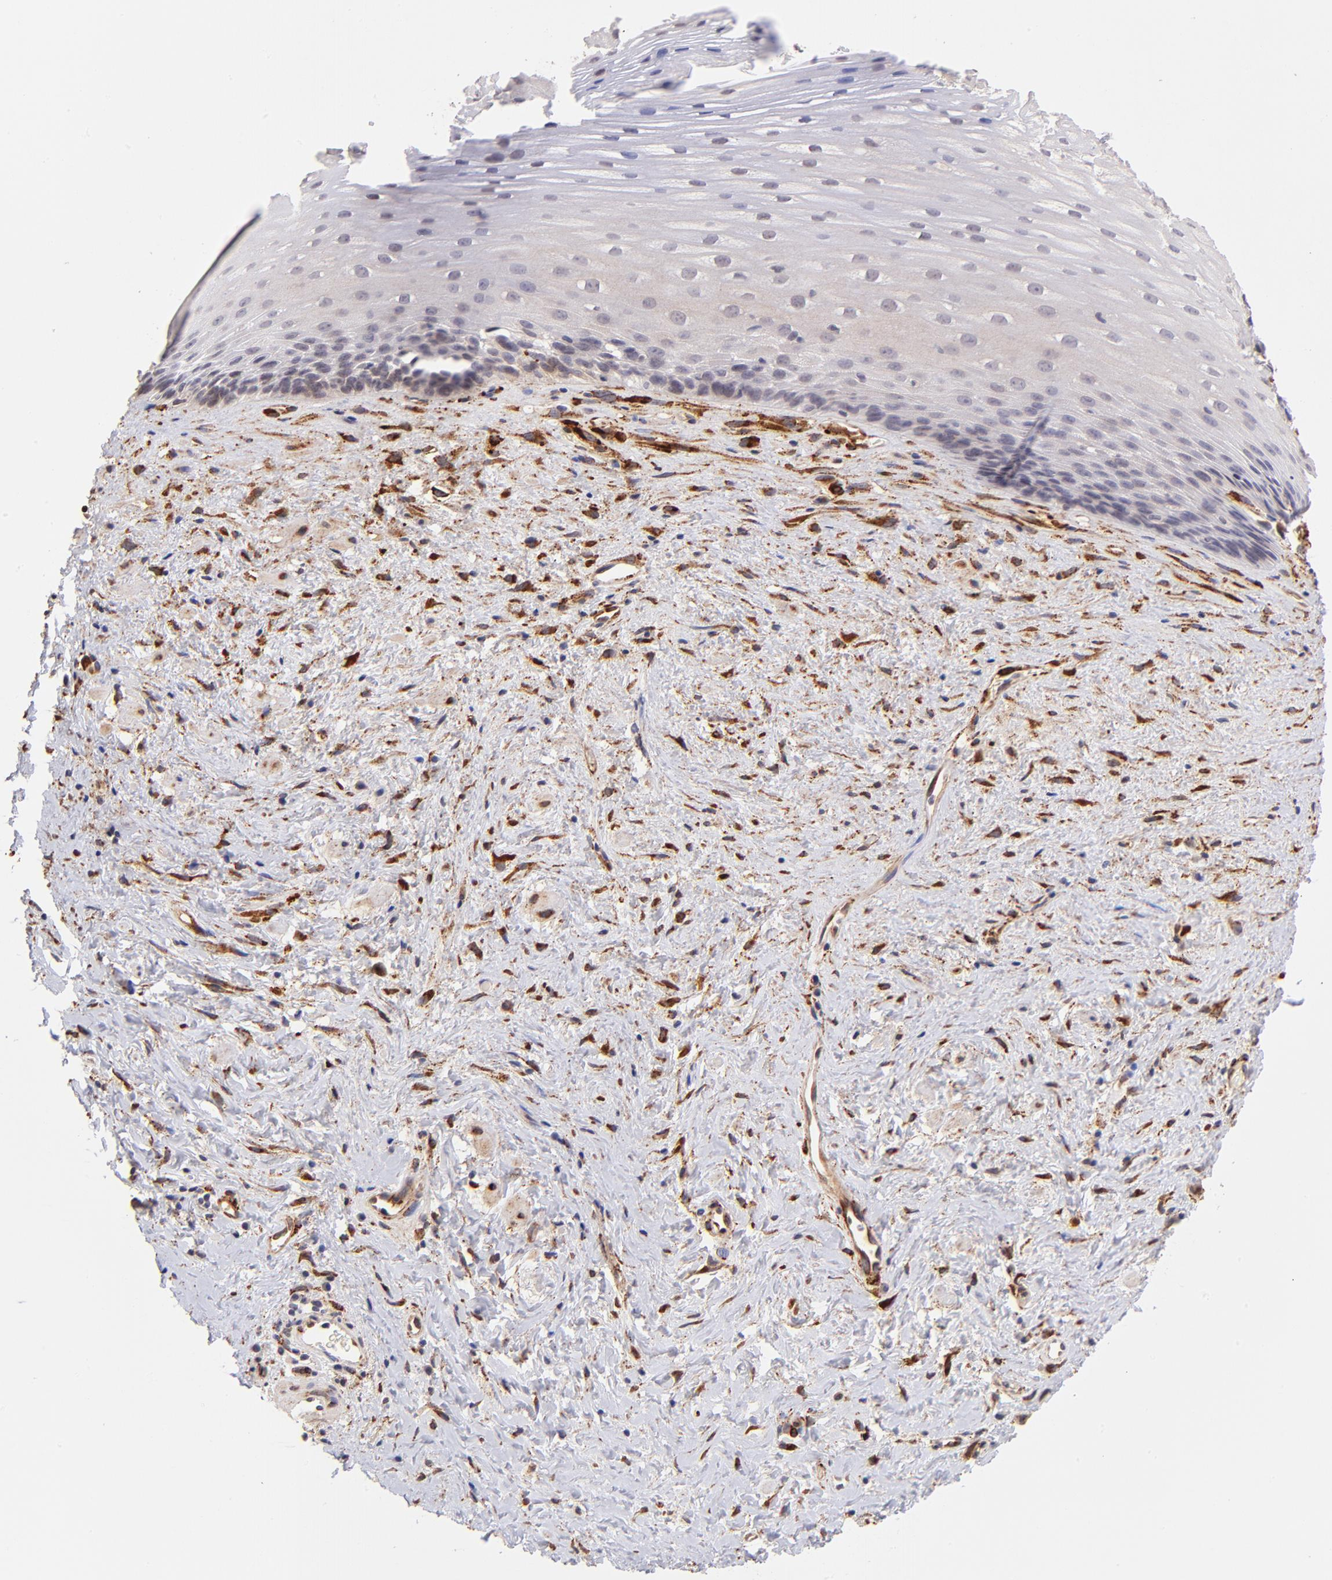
{"staining": {"intensity": "negative", "quantity": "none", "location": "none"}, "tissue": "esophagus", "cell_type": "Squamous epithelial cells", "image_type": "normal", "snomed": [{"axis": "morphology", "description": "Normal tissue, NOS"}, {"axis": "topography", "description": "Esophagus"}], "caption": "This is a micrograph of immunohistochemistry (IHC) staining of unremarkable esophagus, which shows no staining in squamous epithelial cells.", "gene": "SPARC", "patient": {"sex": "female", "age": 70}}